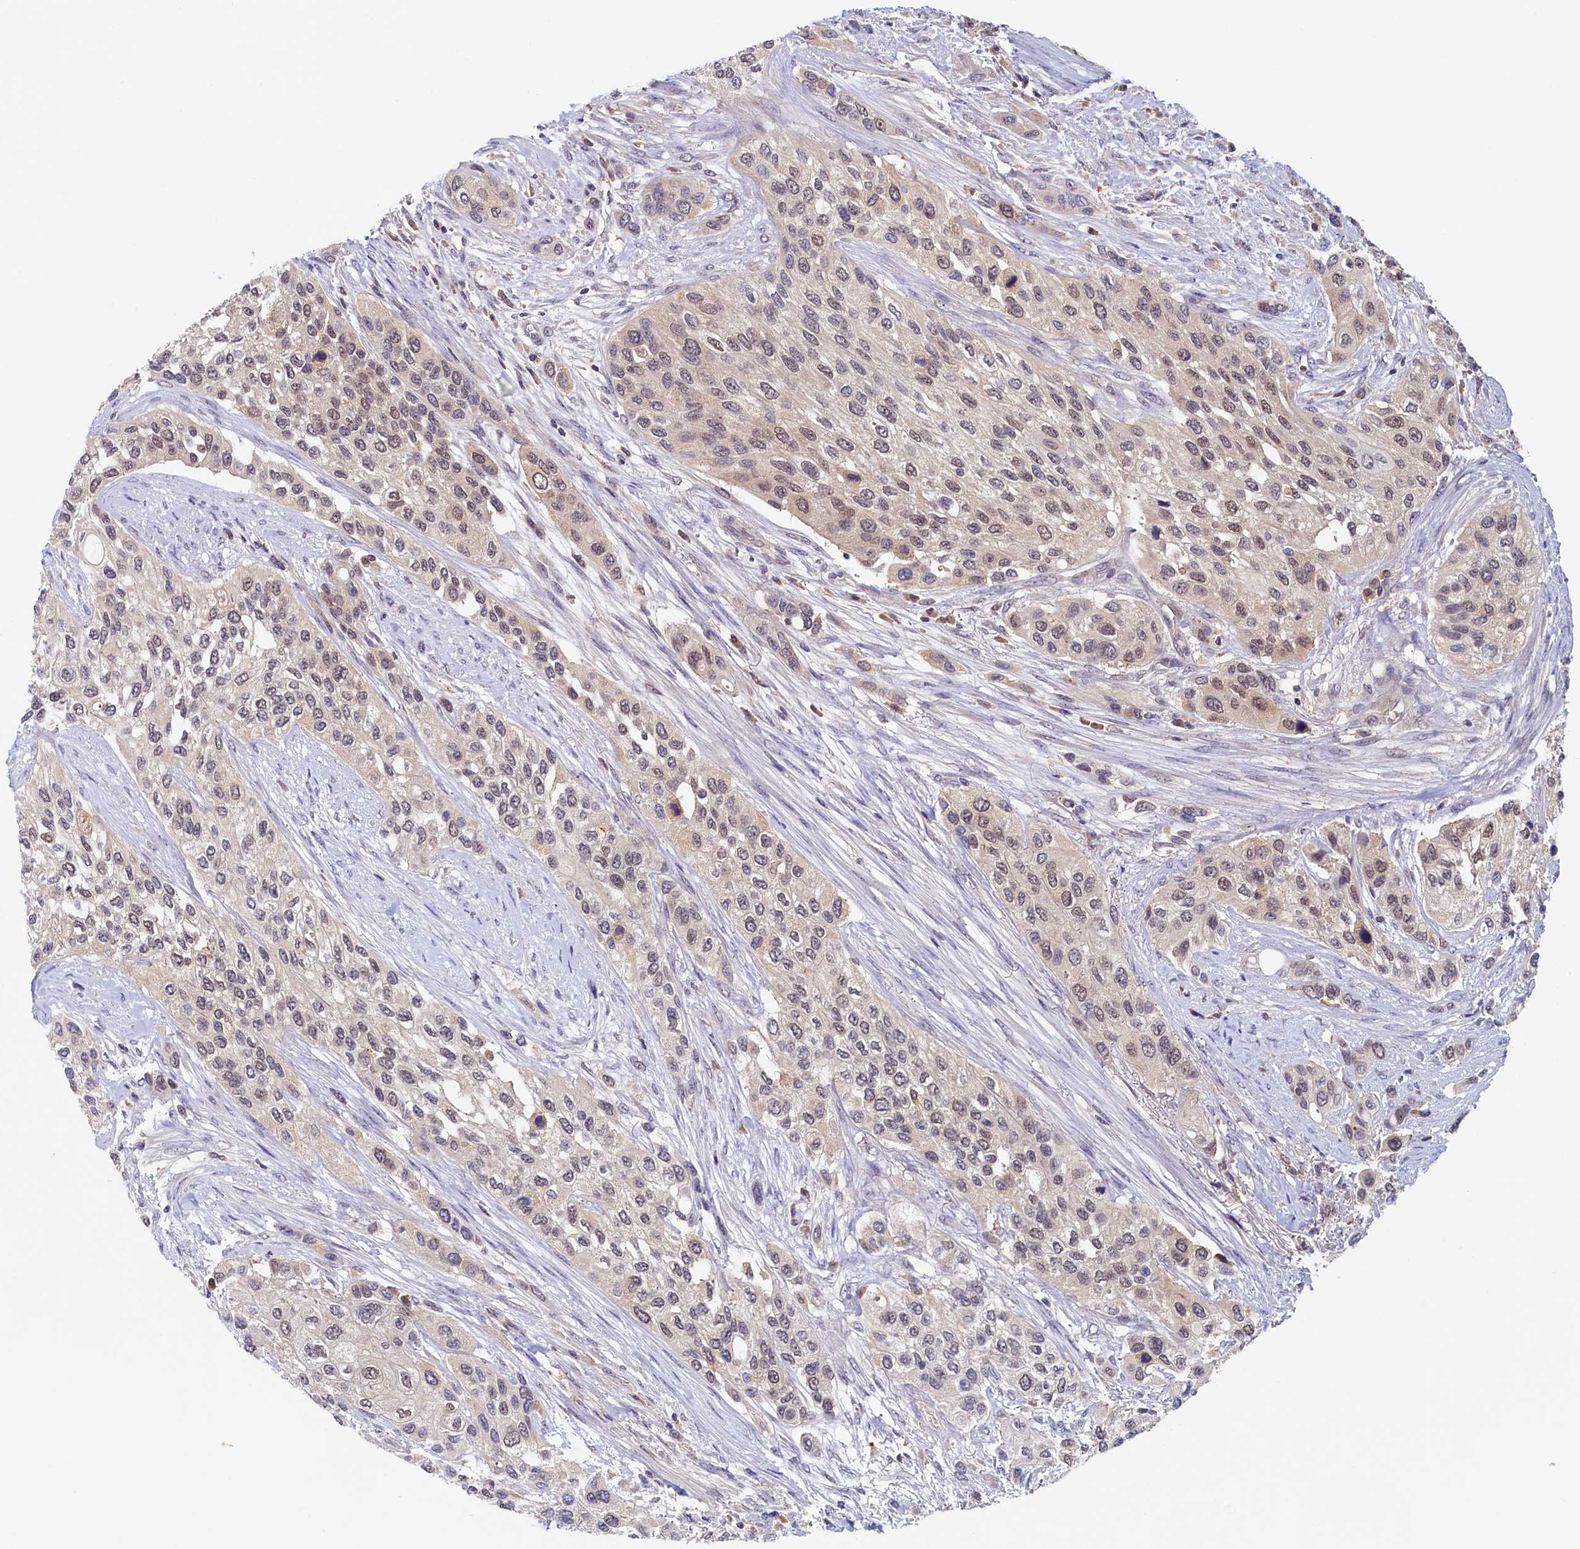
{"staining": {"intensity": "weak", "quantity": "25%-75%", "location": "nuclear"}, "tissue": "urothelial cancer", "cell_type": "Tumor cells", "image_type": "cancer", "snomed": [{"axis": "morphology", "description": "Normal tissue, NOS"}, {"axis": "morphology", "description": "Urothelial carcinoma, High grade"}, {"axis": "topography", "description": "Vascular tissue"}, {"axis": "topography", "description": "Urinary bladder"}], "caption": "Urothelial cancer stained with DAB immunohistochemistry displays low levels of weak nuclear expression in approximately 25%-75% of tumor cells.", "gene": "PAAF1", "patient": {"sex": "female", "age": 56}}